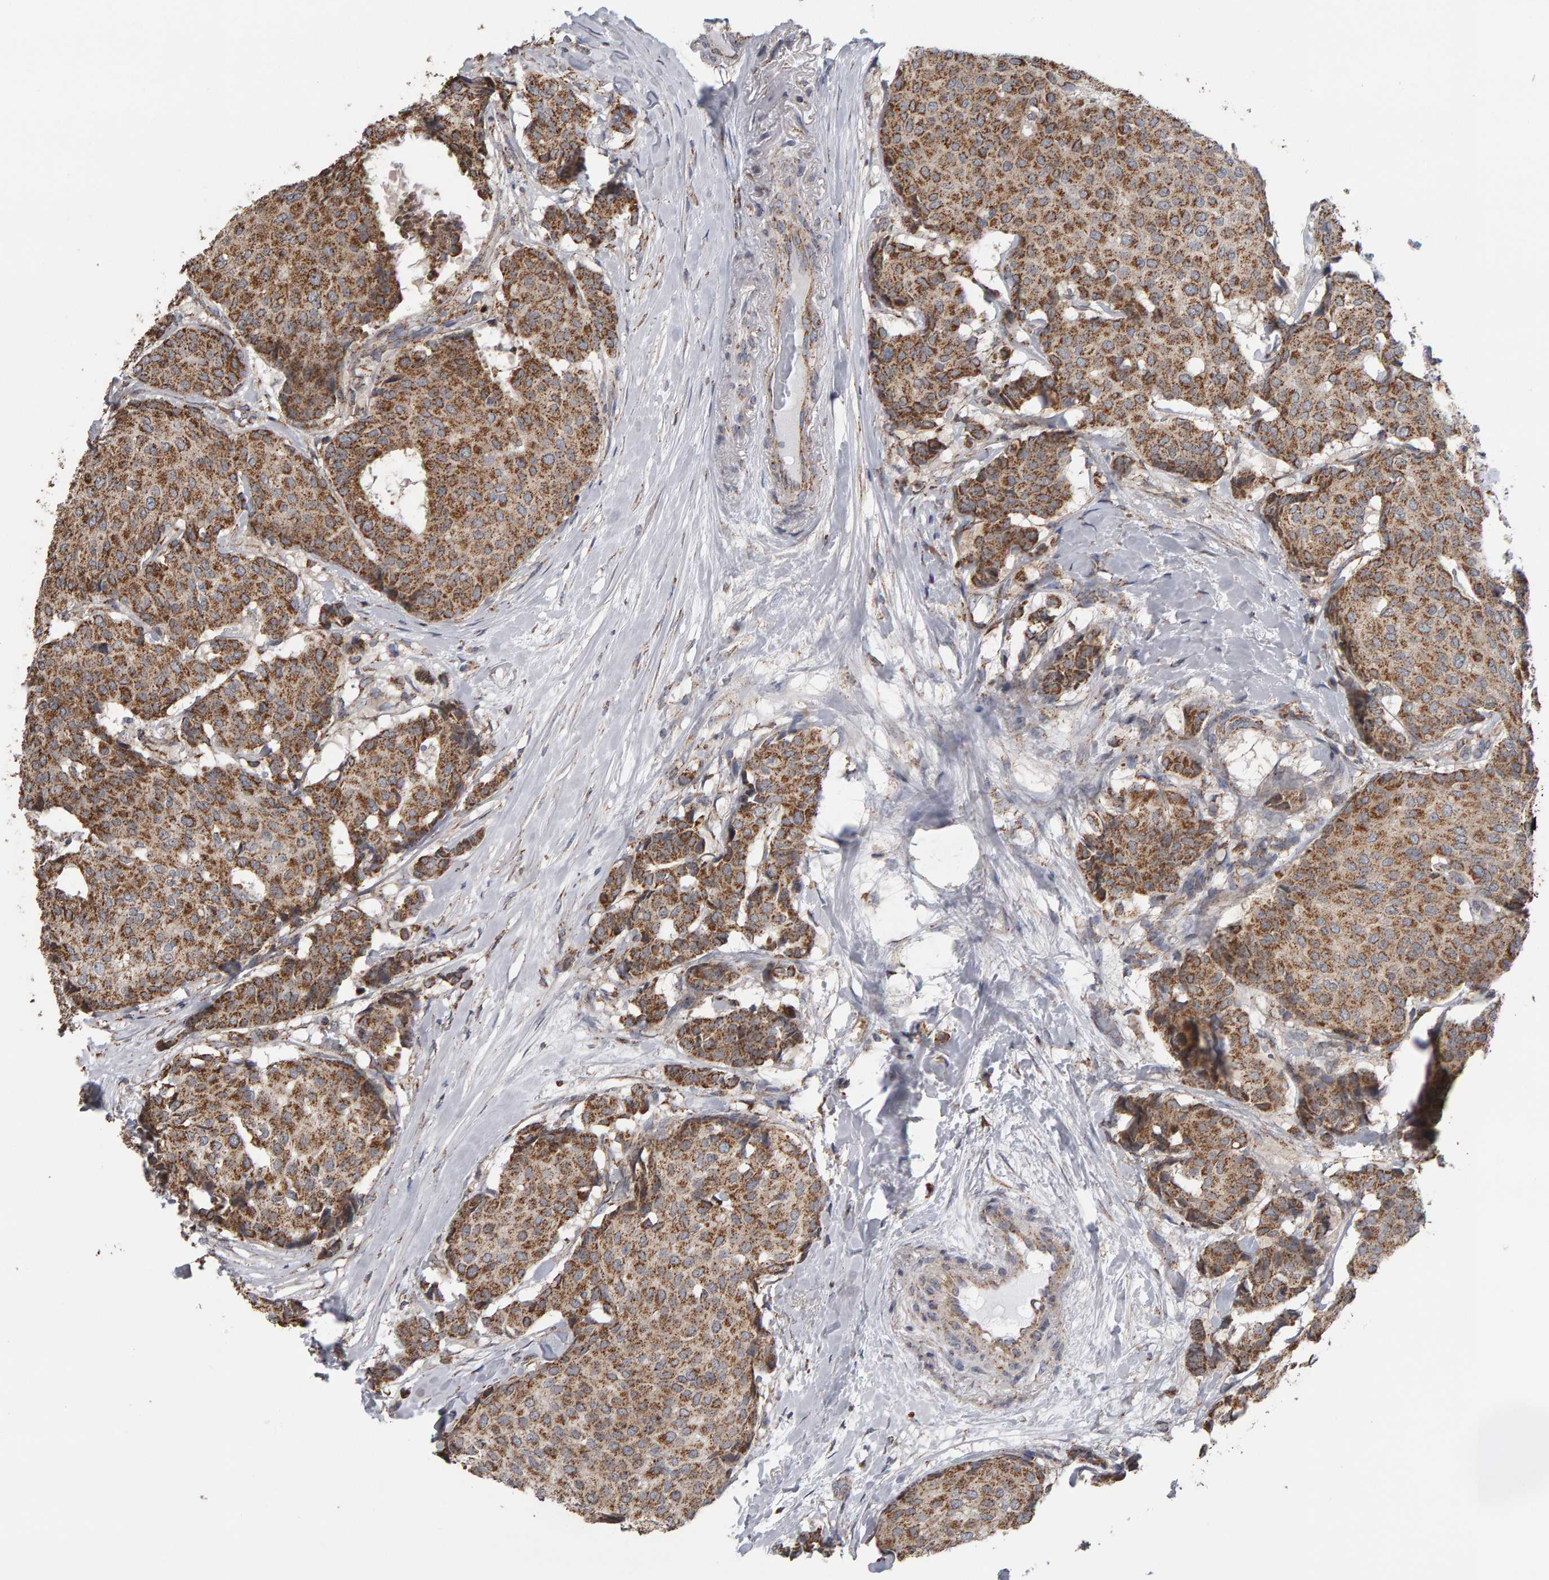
{"staining": {"intensity": "moderate", "quantity": ">75%", "location": "cytoplasmic/membranous"}, "tissue": "breast cancer", "cell_type": "Tumor cells", "image_type": "cancer", "snomed": [{"axis": "morphology", "description": "Duct carcinoma"}, {"axis": "topography", "description": "Breast"}], "caption": "An immunohistochemistry (IHC) image of neoplastic tissue is shown. Protein staining in brown labels moderate cytoplasmic/membranous positivity in breast cancer within tumor cells.", "gene": "TOM1L1", "patient": {"sex": "female", "age": 75}}